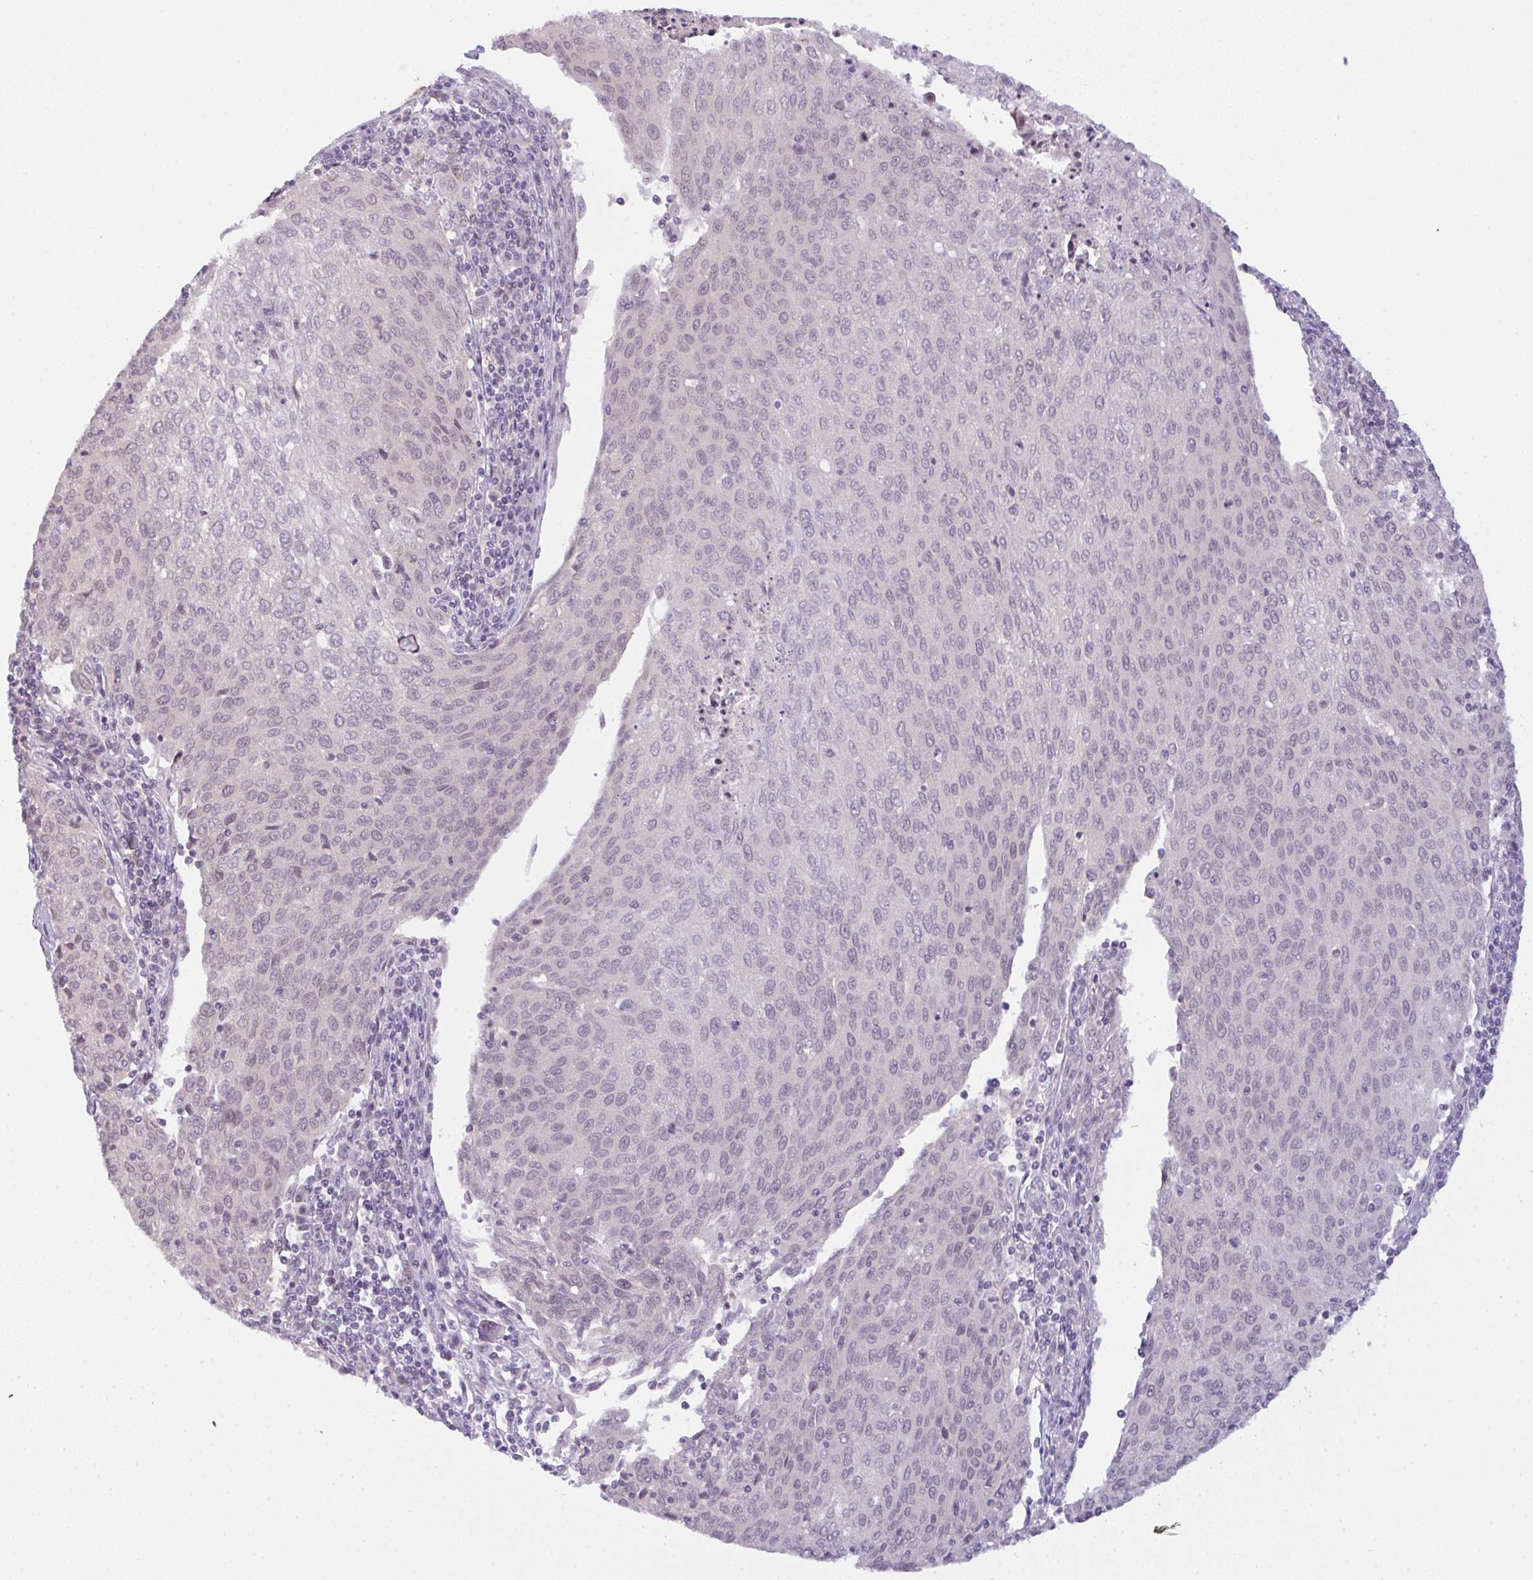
{"staining": {"intensity": "negative", "quantity": "none", "location": "none"}, "tissue": "cervical cancer", "cell_type": "Tumor cells", "image_type": "cancer", "snomed": [{"axis": "morphology", "description": "Squamous cell carcinoma, NOS"}, {"axis": "topography", "description": "Cervix"}], "caption": "Tumor cells show no significant protein staining in squamous cell carcinoma (cervical).", "gene": "CSE1L", "patient": {"sex": "female", "age": 46}}